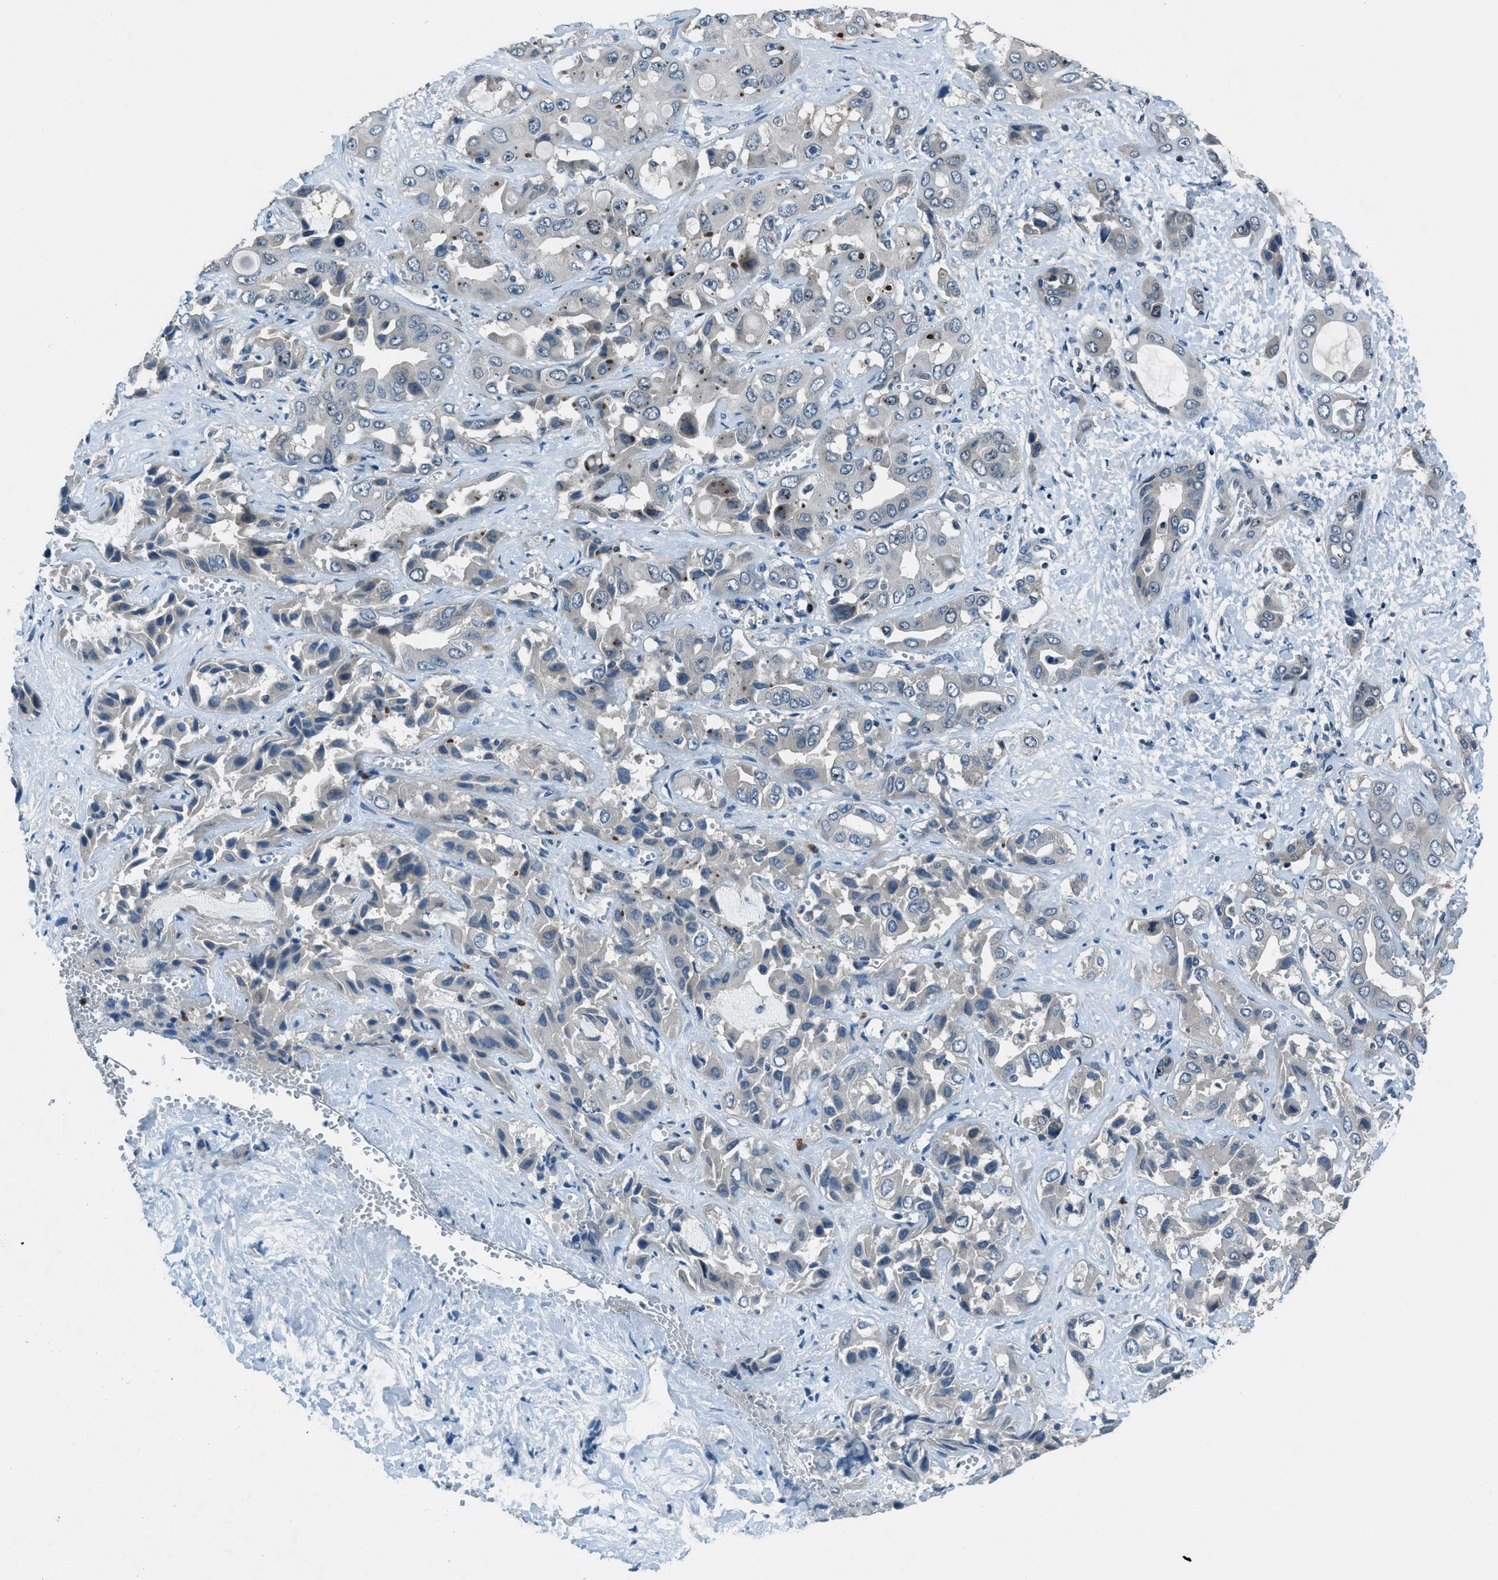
{"staining": {"intensity": "negative", "quantity": "none", "location": "none"}, "tissue": "liver cancer", "cell_type": "Tumor cells", "image_type": "cancer", "snomed": [{"axis": "morphology", "description": "Cholangiocarcinoma"}, {"axis": "topography", "description": "Liver"}], "caption": "The immunohistochemistry (IHC) photomicrograph has no significant expression in tumor cells of liver cholangiocarcinoma tissue.", "gene": "ARFGAP2", "patient": {"sex": "female", "age": 52}}